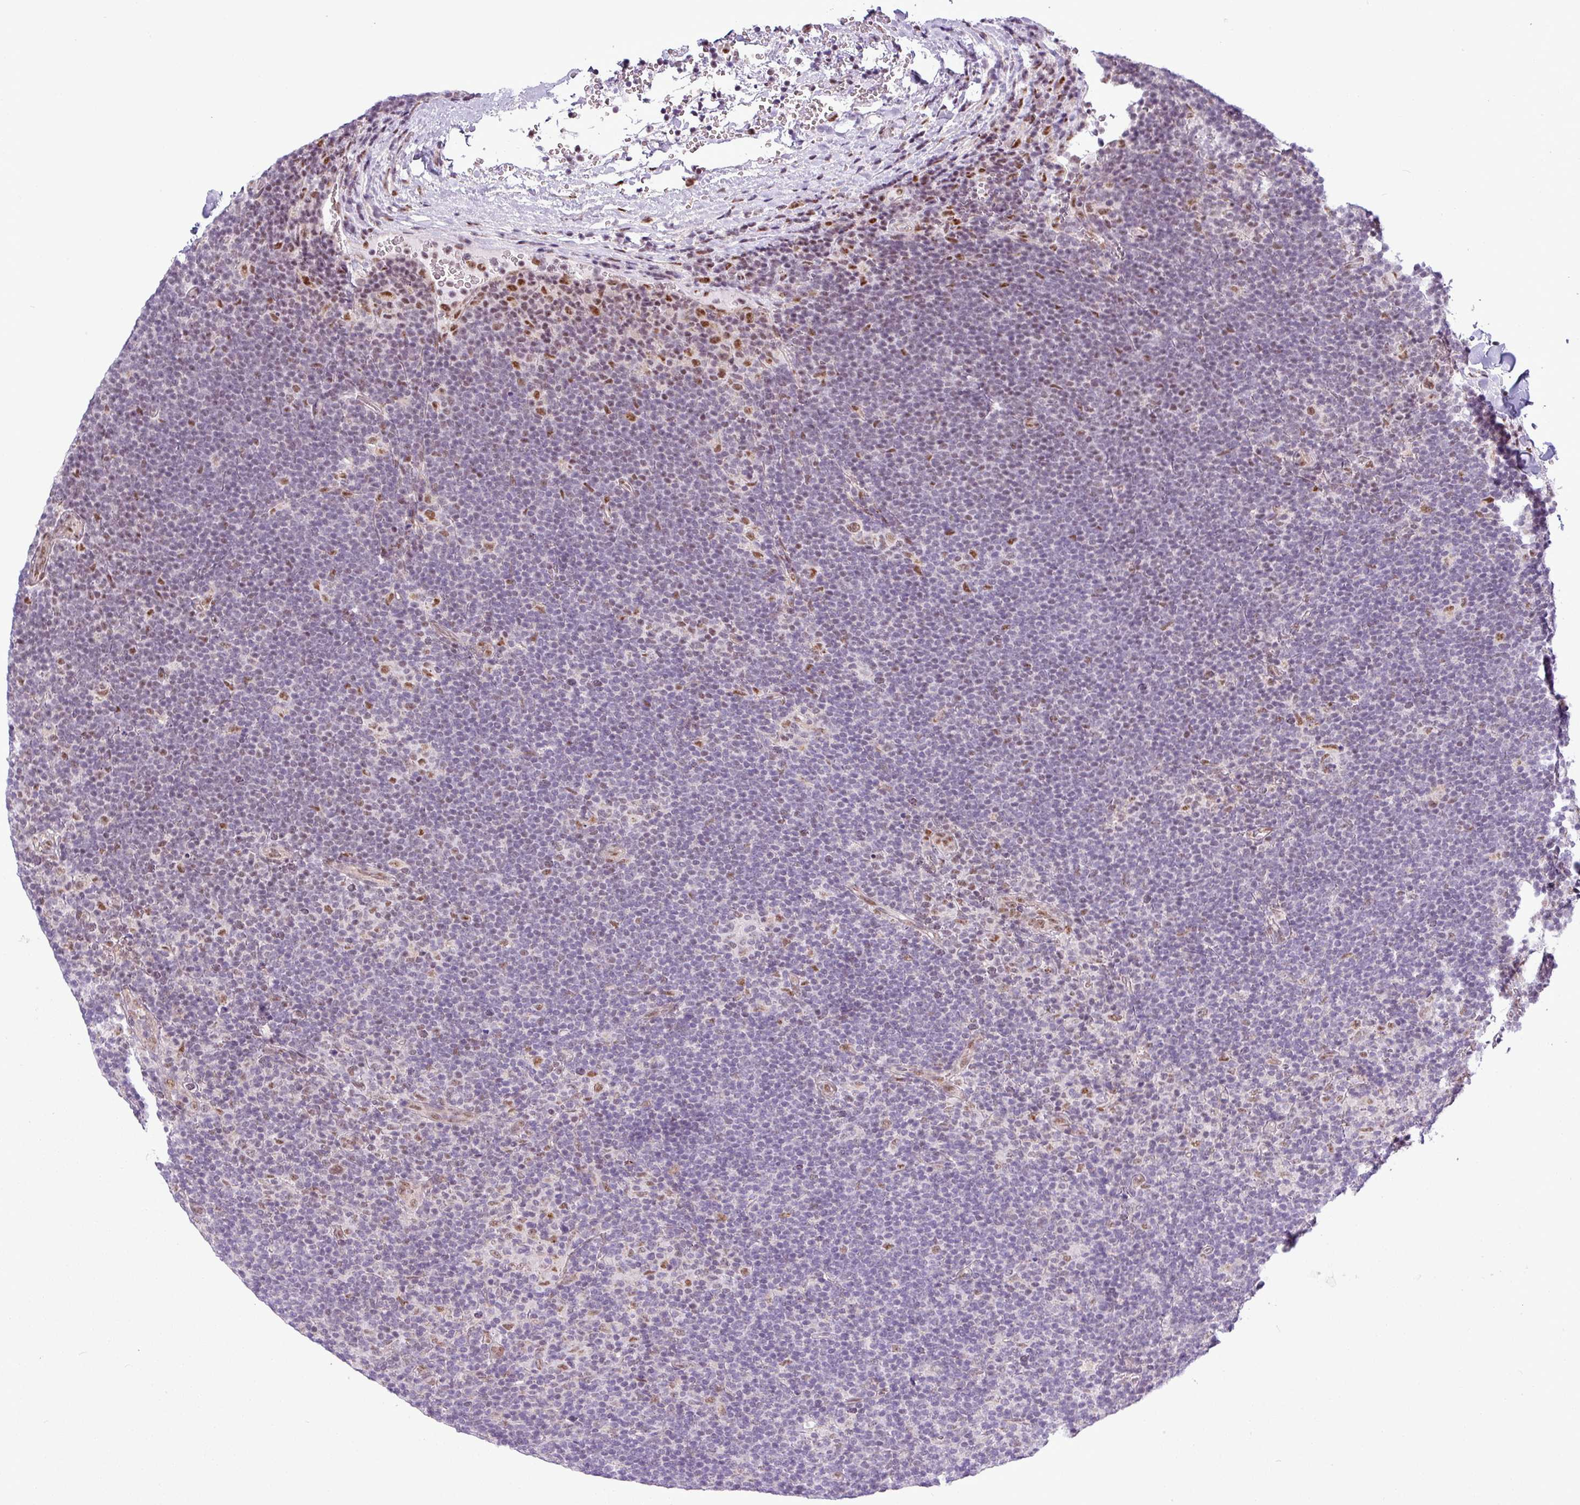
{"staining": {"intensity": "moderate", "quantity": "25%-75%", "location": "nuclear"}, "tissue": "lymphoma", "cell_type": "Tumor cells", "image_type": "cancer", "snomed": [{"axis": "morphology", "description": "Hodgkin's disease, NOS"}, {"axis": "topography", "description": "Lymph node"}], "caption": "IHC histopathology image of neoplastic tissue: human Hodgkin's disease stained using immunohistochemistry shows medium levels of moderate protein expression localized specifically in the nuclear of tumor cells, appearing as a nuclear brown color.", "gene": "ZNF217", "patient": {"sex": "female", "age": 57}}